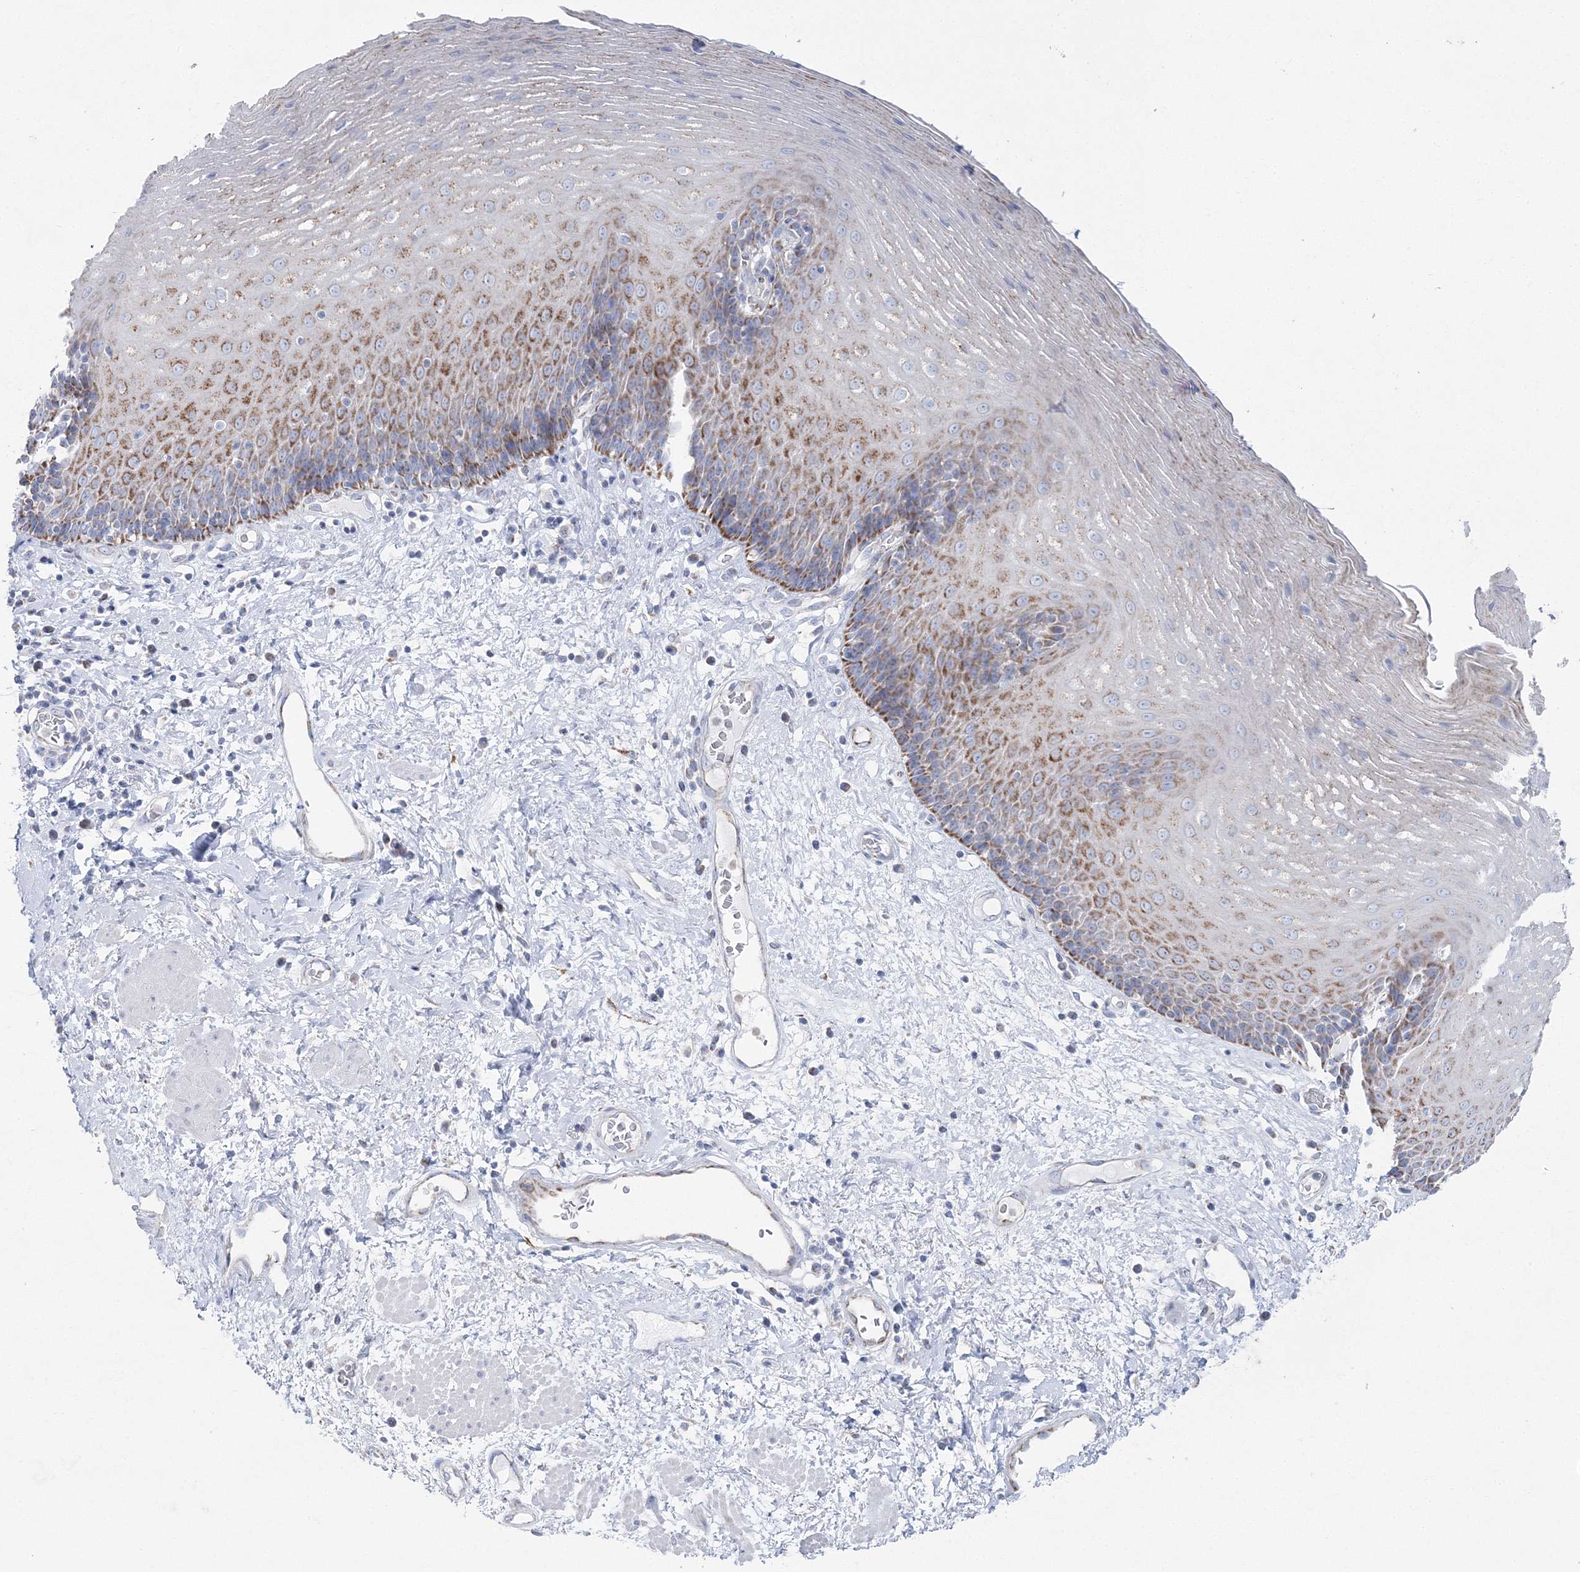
{"staining": {"intensity": "moderate", "quantity": ">75%", "location": "cytoplasmic/membranous"}, "tissue": "esophagus", "cell_type": "Squamous epithelial cells", "image_type": "normal", "snomed": [{"axis": "morphology", "description": "Normal tissue, NOS"}, {"axis": "morphology", "description": "Adenocarcinoma, NOS"}, {"axis": "topography", "description": "Esophagus"}], "caption": "The histopathology image displays a brown stain indicating the presence of a protein in the cytoplasmic/membranous of squamous epithelial cells in esophagus. (IHC, brightfield microscopy, high magnification).", "gene": "HIBCH", "patient": {"sex": "male", "age": 62}}